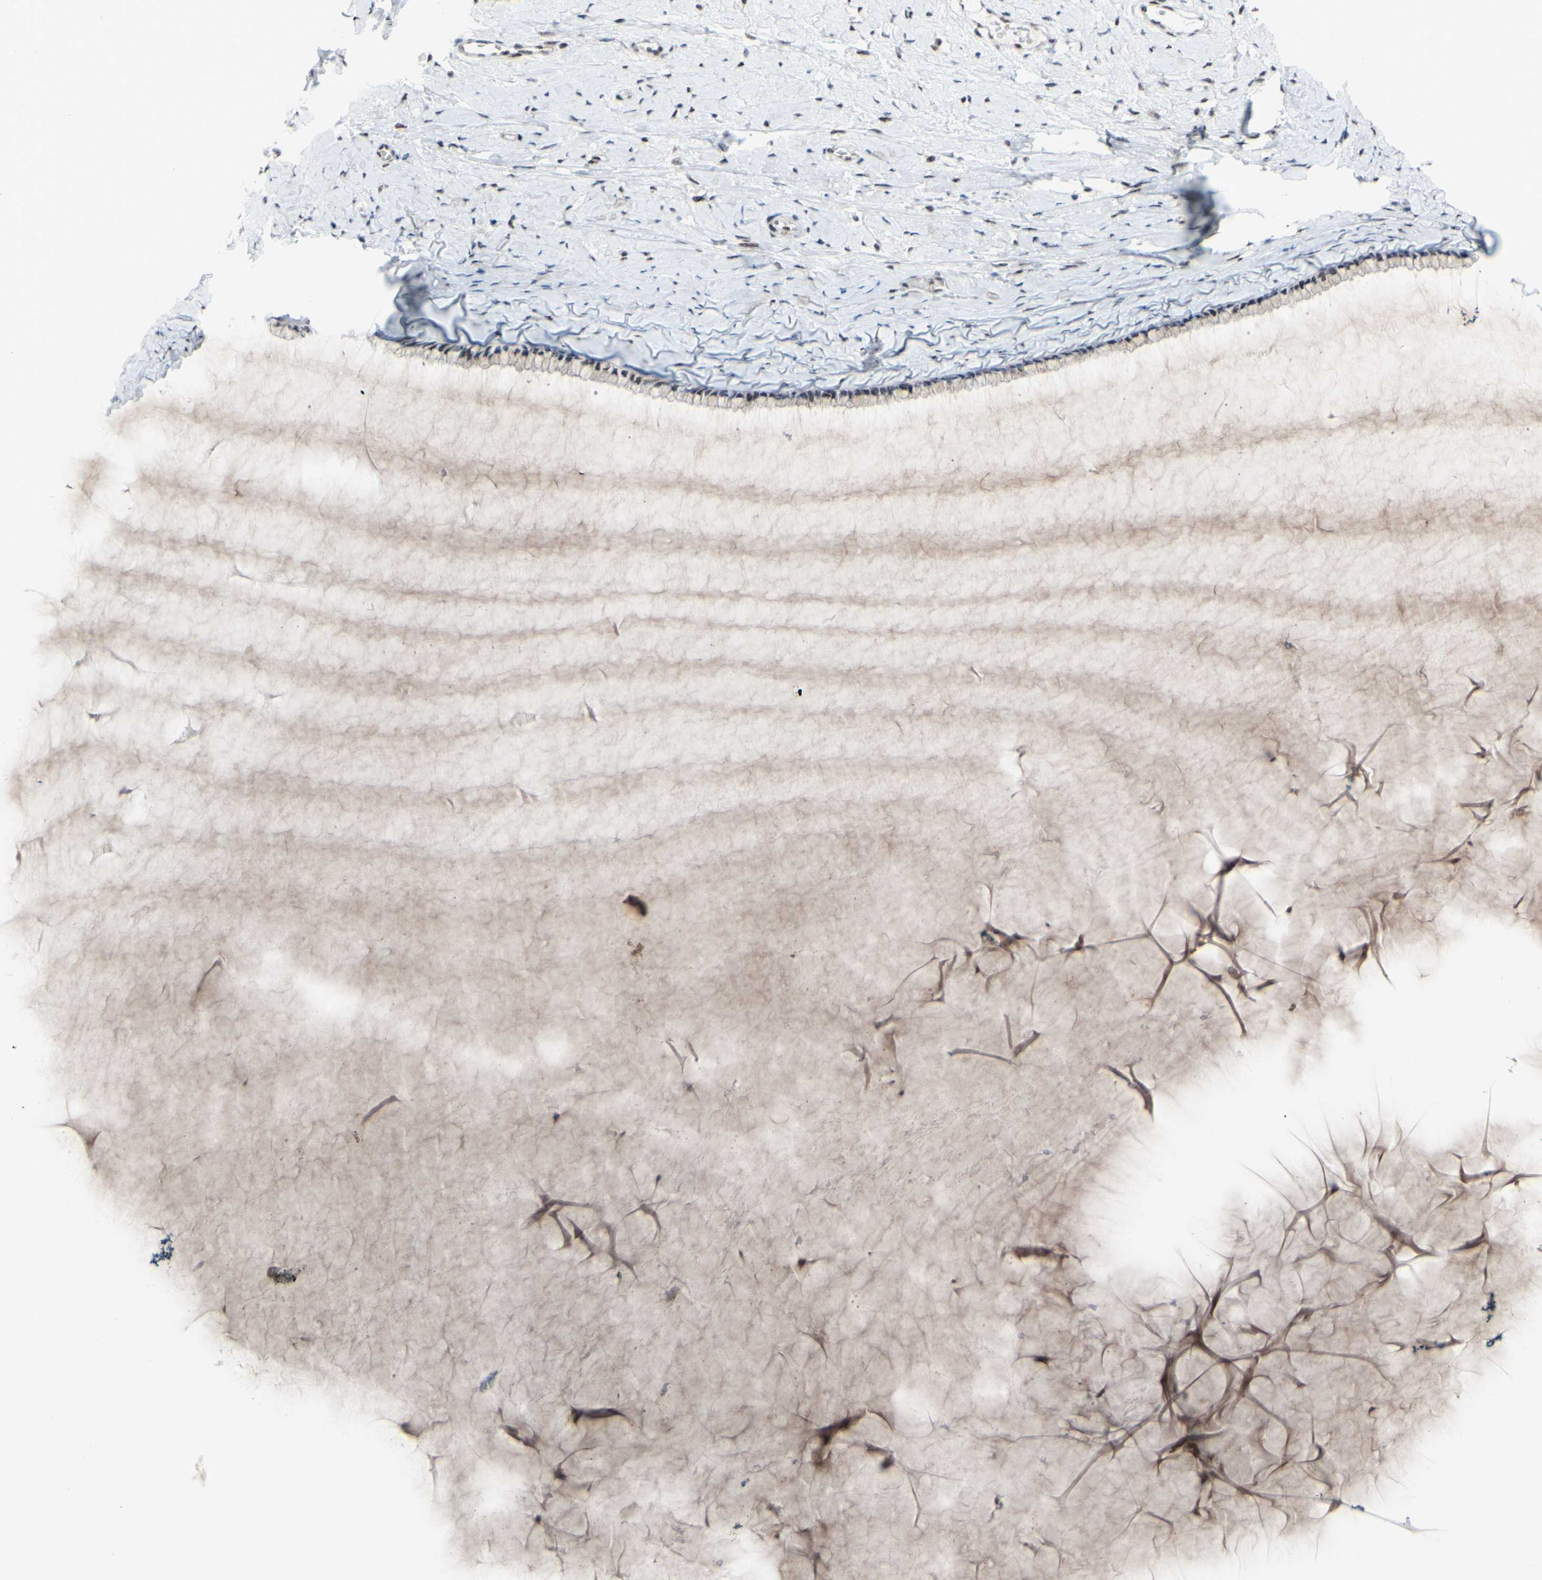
{"staining": {"intensity": "moderate", "quantity": "25%-75%", "location": "nuclear"}, "tissue": "cervix", "cell_type": "Glandular cells", "image_type": "normal", "snomed": [{"axis": "morphology", "description": "Normal tissue, NOS"}, {"axis": "topography", "description": "Cervix"}], "caption": "Cervix stained with a brown dye shows moderate nuclear positive positivity in approximately 25%-75% of glandular cells.", "gene": "POLR1A", "patient": {"sex": "female", "age": 39}}